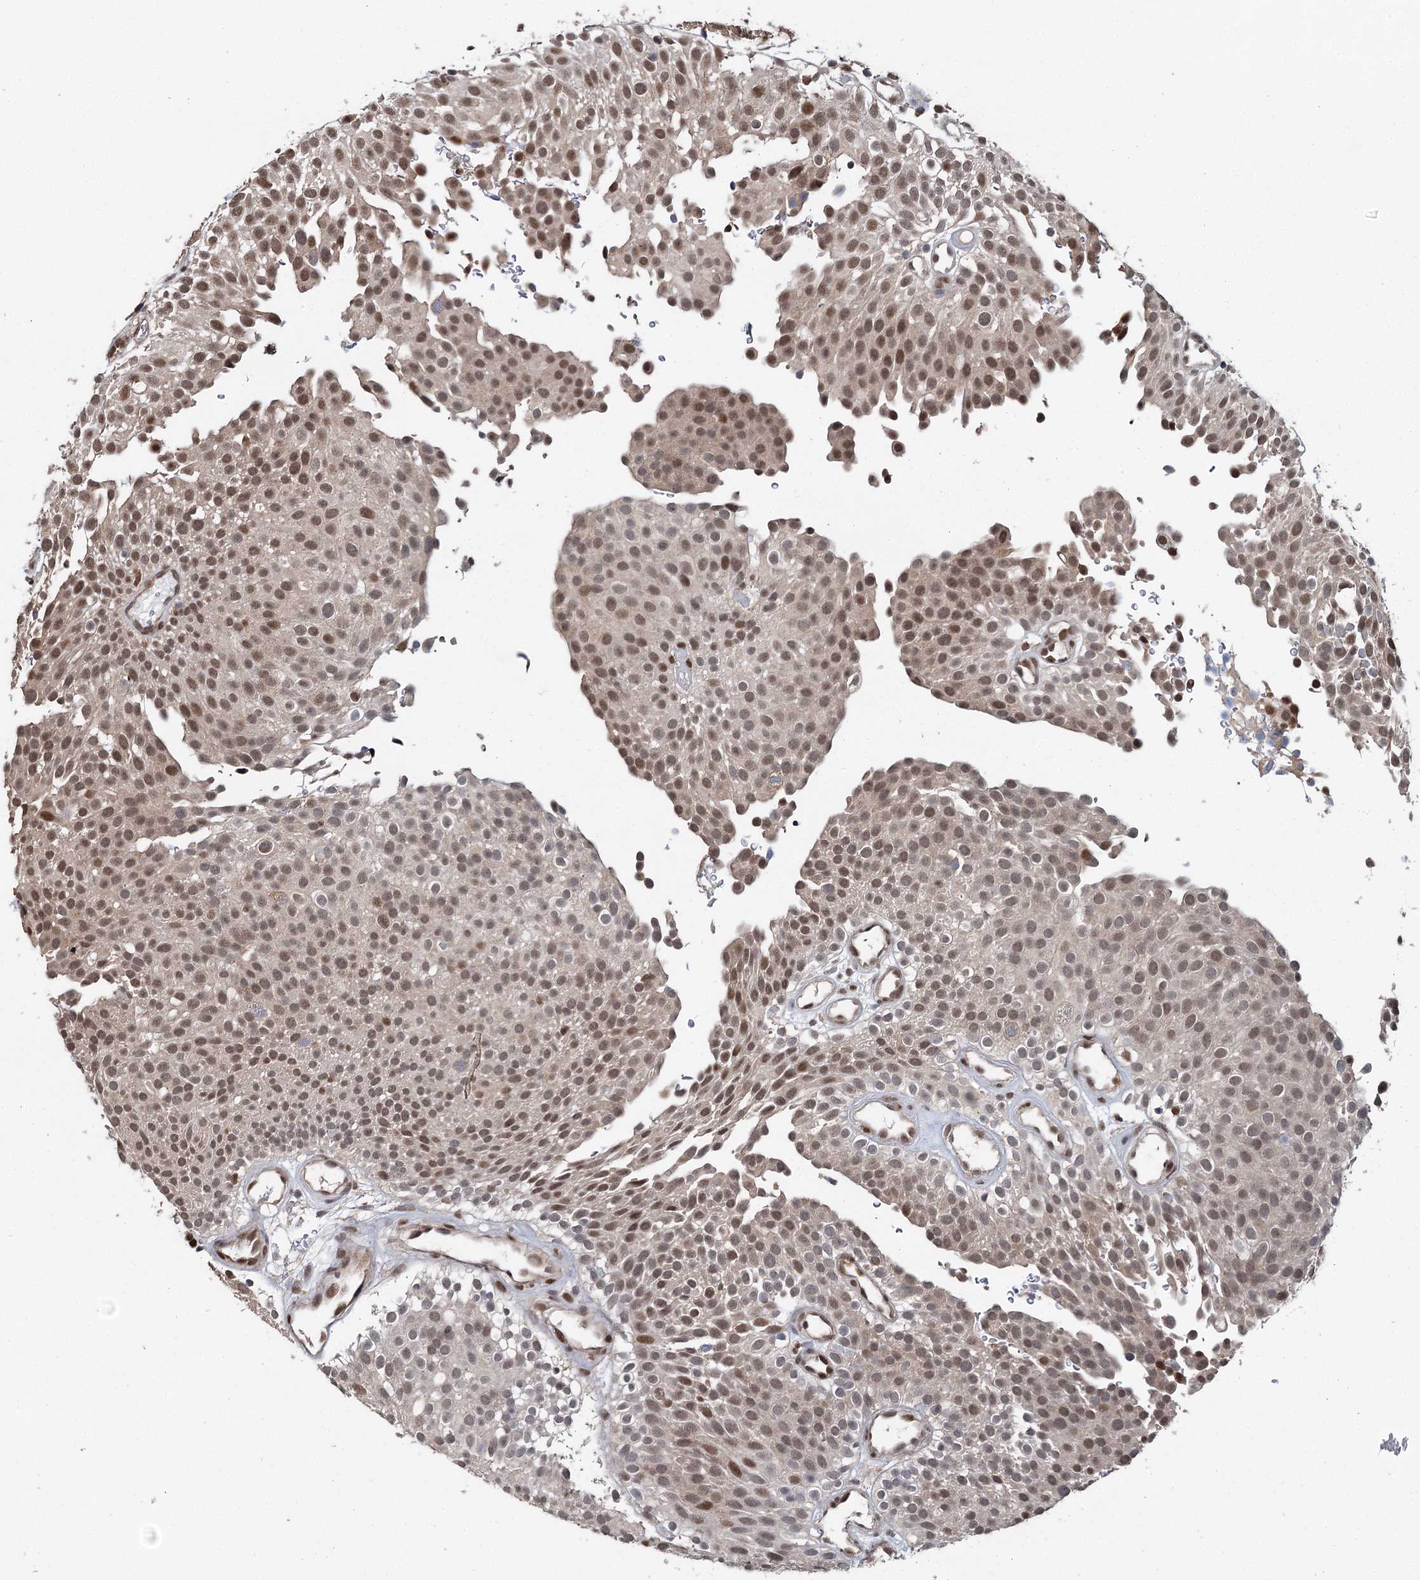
{"staining": {"intensity": "moderate", "quantity": ">75%", "location": "nuclear"}, "tissue": "urothelial cancer", "cell_type": "Tumor cells", "image_type": "cancer", "snomed": [{"axis": "morphology", "description": "Urothelial carcinoma, Low grade"}, {"axis": "topography", "description": "Urinary bladder"}], "caption": "Immunohistochemical staining of human urothelial cancer displays moderate nuclear protein staining in approximately >75% of tumor cells.", "gene": "MYG1", "patient": {"sex": "male", "age": 78}}